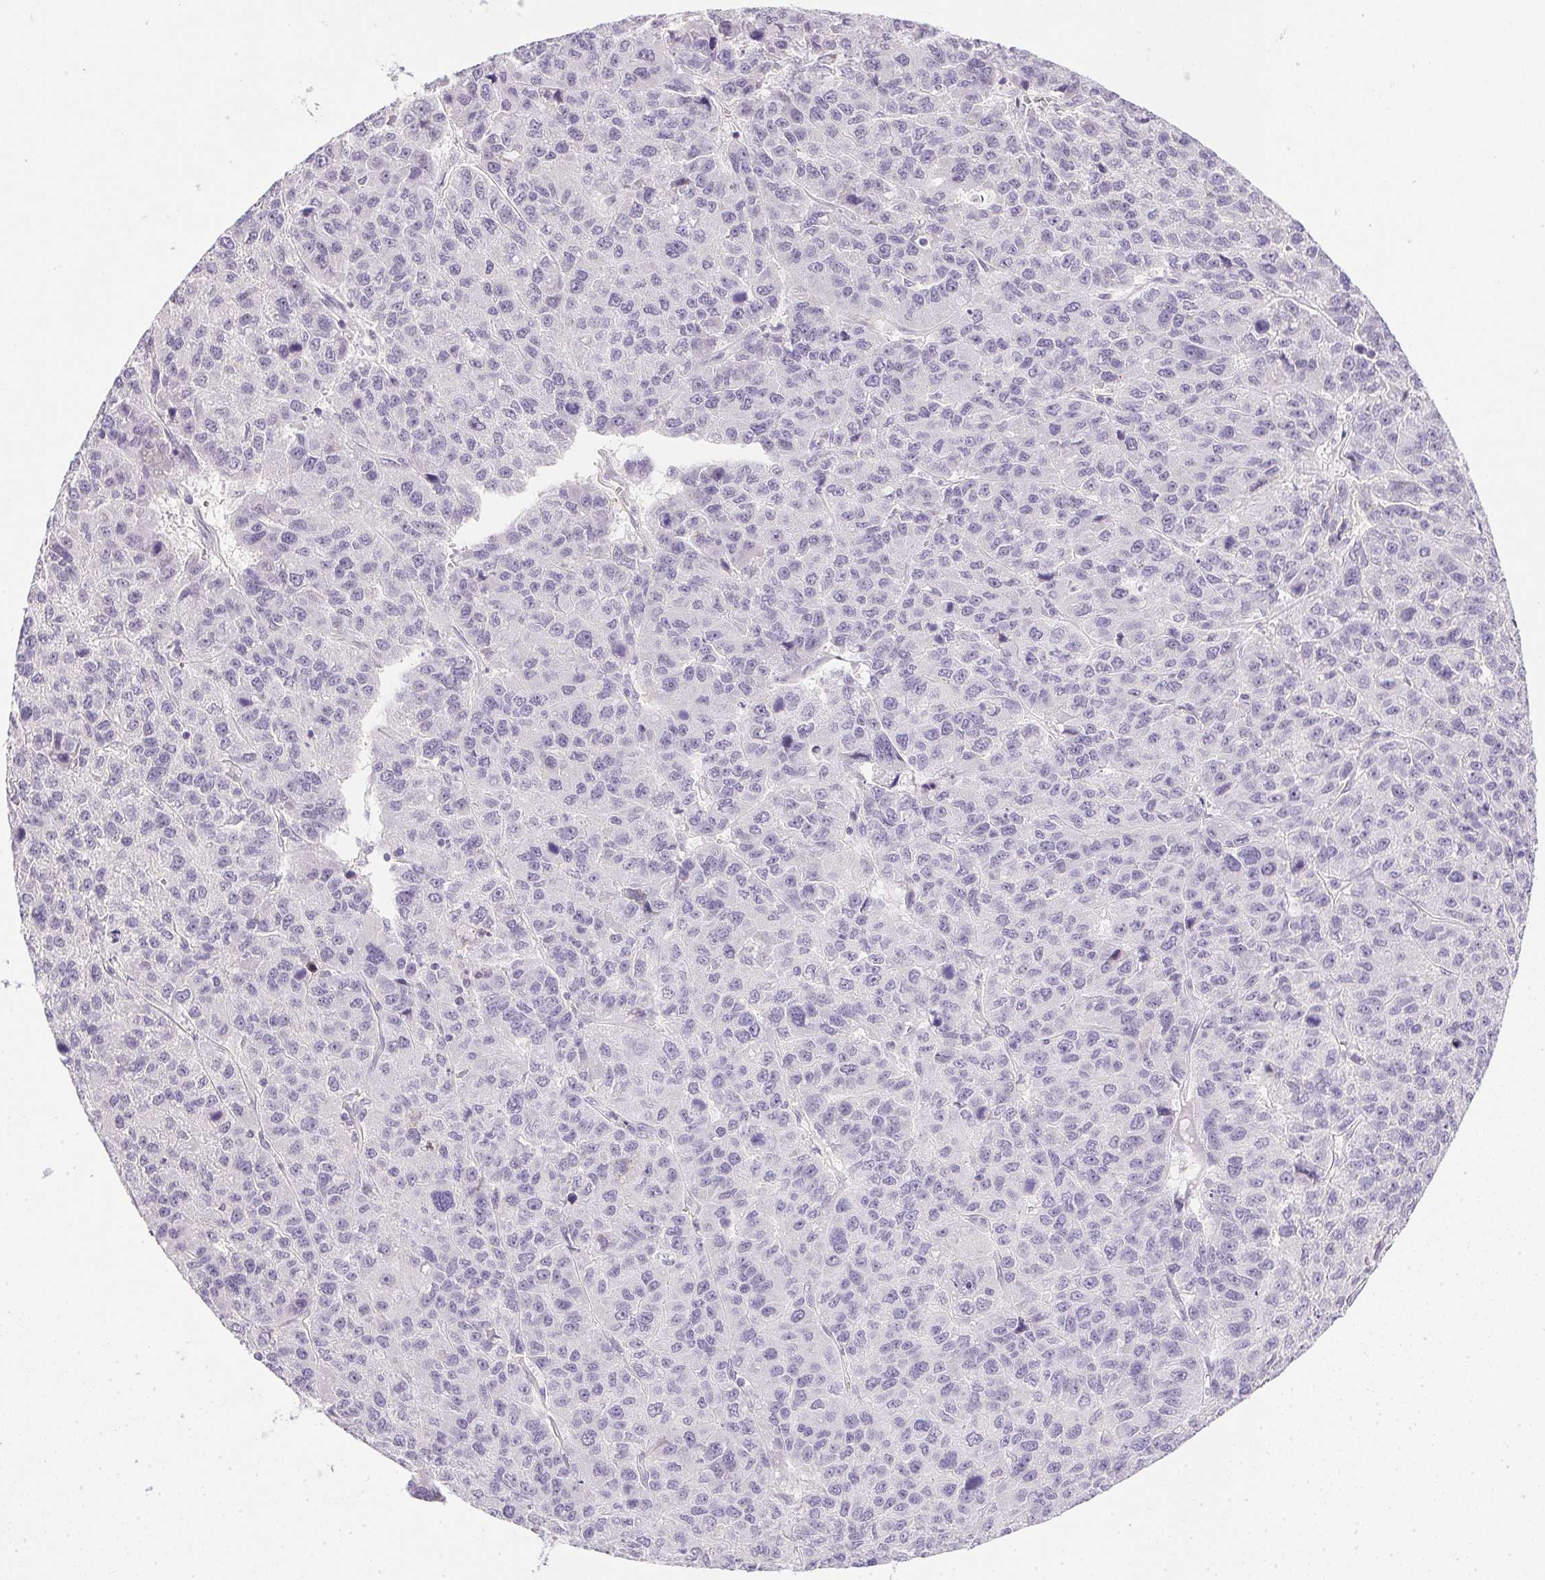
{"staining": {"intensity": "negative", "quantity": "none", "location": "none"}, "tissue": "liver cancer", "cell_type": "Tumor cells", "image_type": "cancer", "snomed": [{"axis": "morphology", "description": "Carcinoma, Hepatocellular, NOS"}, {"axis": "topography", "description": "Liver"}], "caption": "Immunohistochemistry photomicrograph of human hepatocellular carcinoma (liver) stained for a protein (brown), which displays no expression in tumor cells.", "gene": "PRL", "patient": {"sex": "male", "age": 69}}